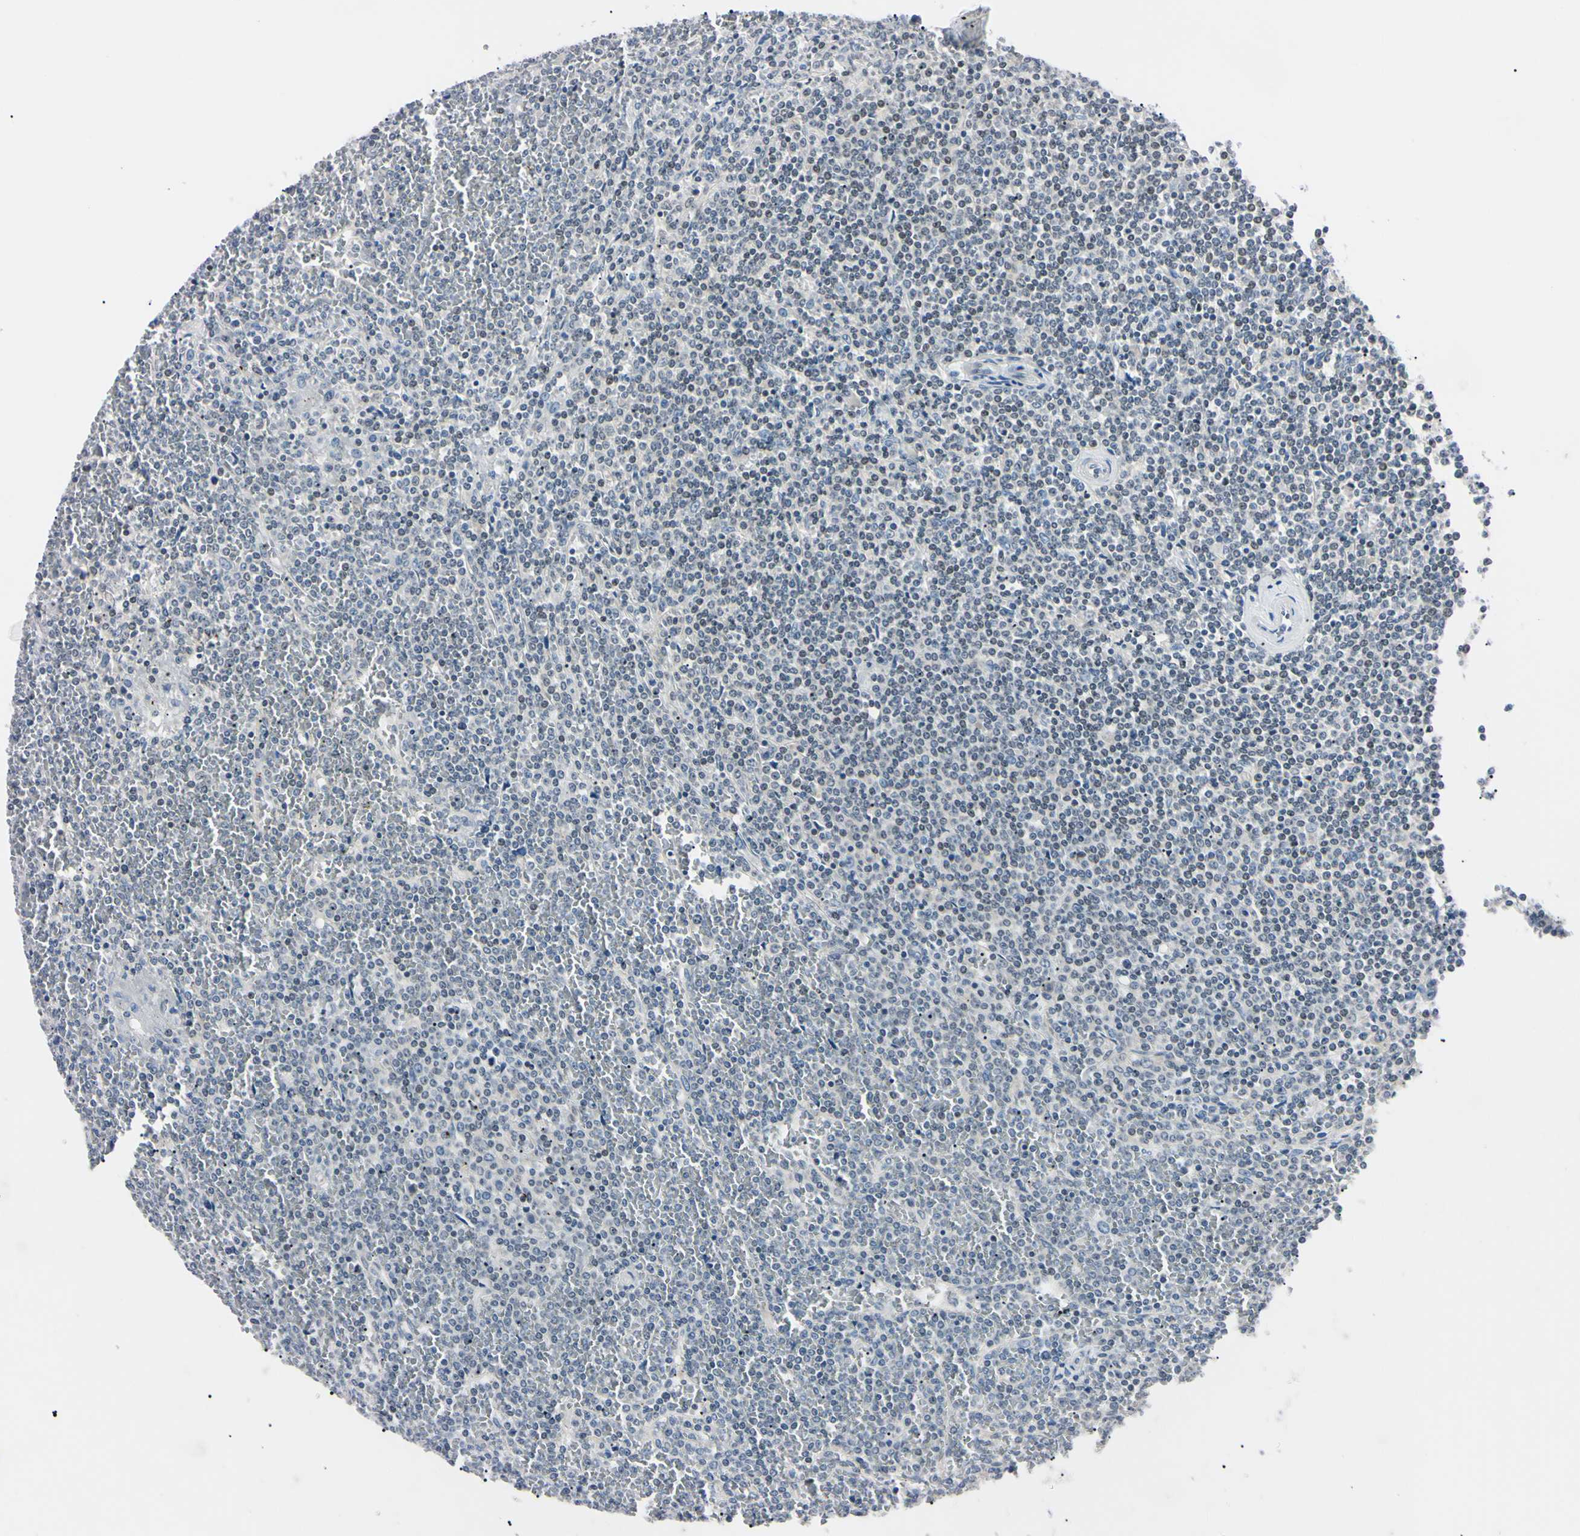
{"staining": {"intensity": "negative", "quantity": "none", "location": "none"}, "tissue": "lymphoma", "cell_type": "Tumor cells", "image_type": "cancer", "snomed": [{"axis": "morphology", "description": "Malignant lymphoma, non-Hodgkin's type, Low grade"}, {"axis": "topography", "description": "Spleen"}], "caption": "This is an immunohistochemistry (IHC) histopathology image of malignant lymphoma, non-Hodgkin's type (low-grade). There is no expression in tumor cells.", "gene": "C1orf174", "patient": {"sex": "female", "age": 19}}